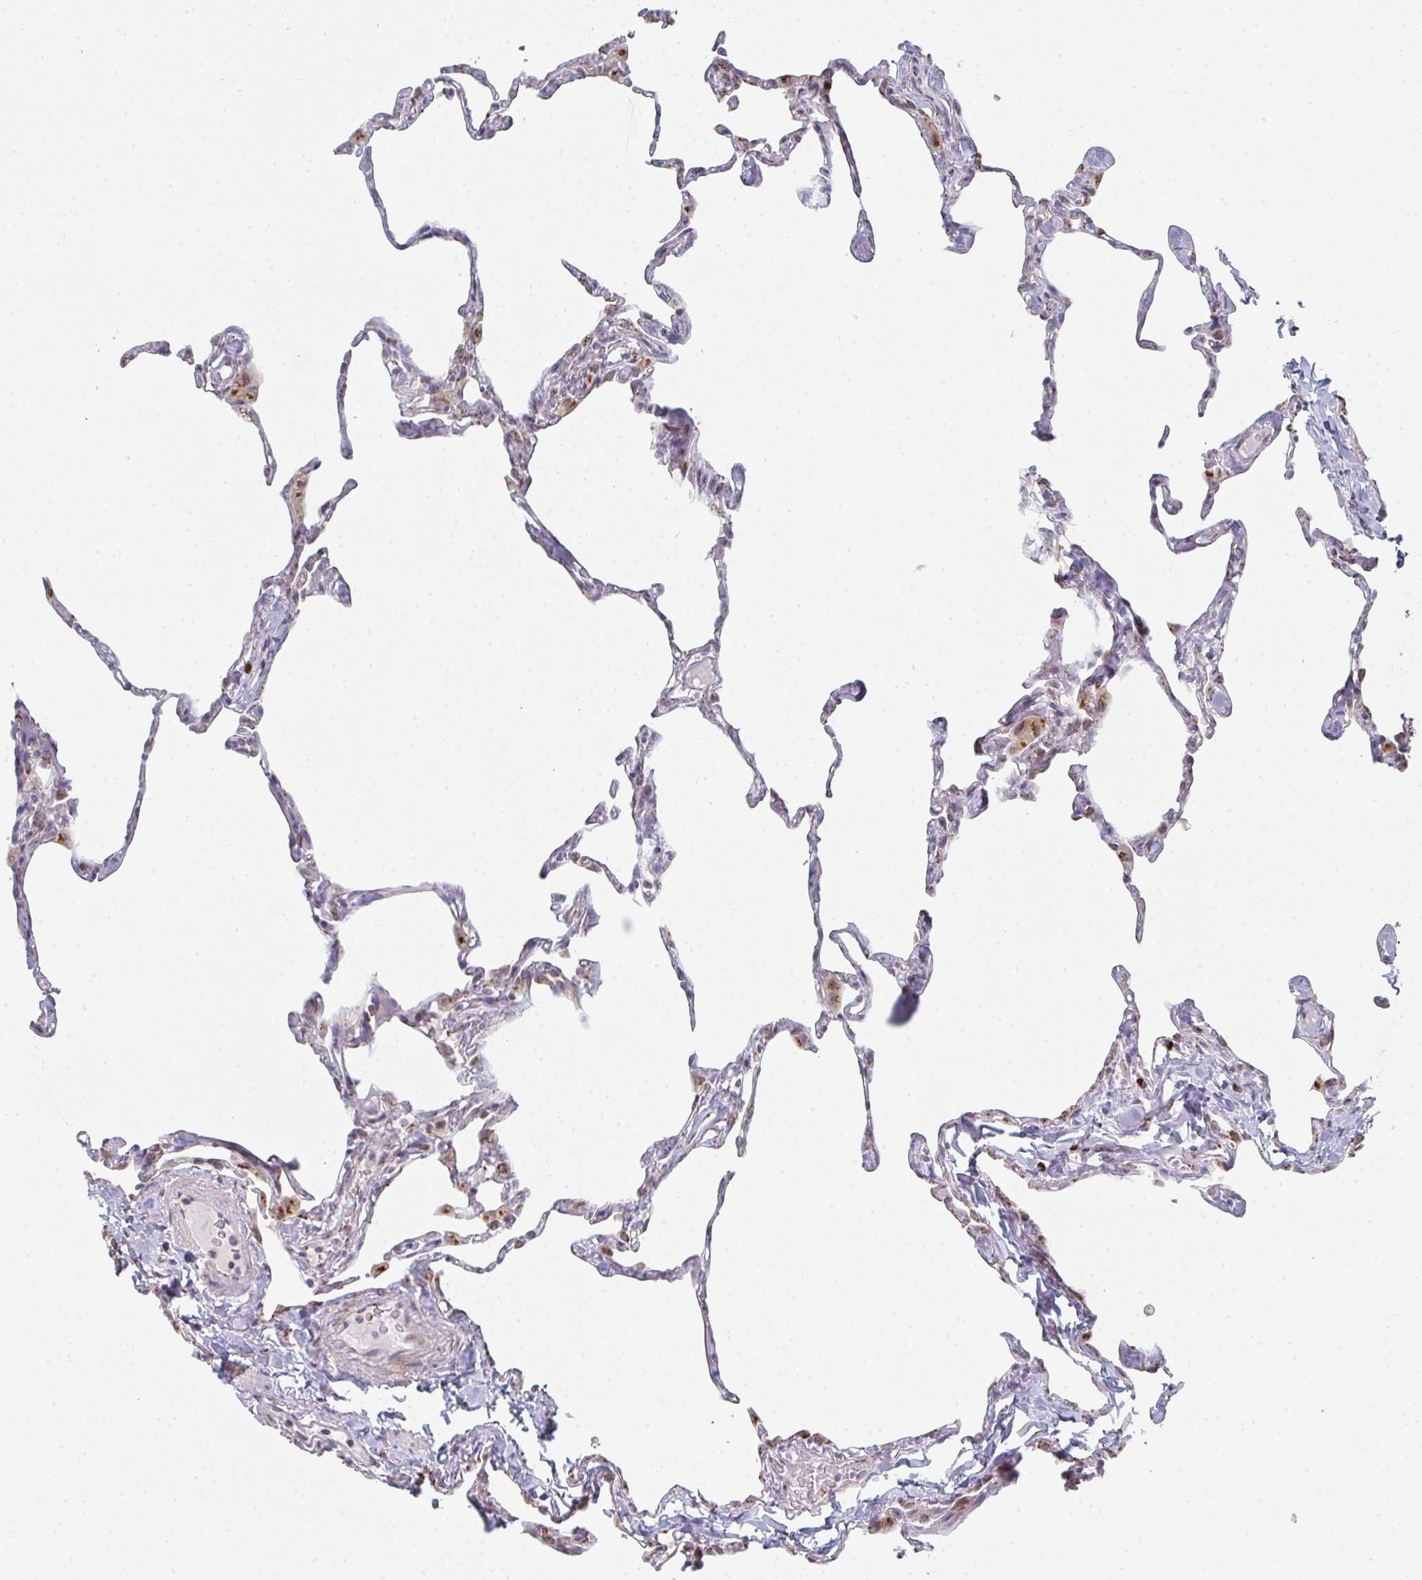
{"staining": {"intensity": "moderate", "quantity": "25%-75%", "location": "cytoplasmic/membranous"}, "tissue": "lung", "cell_type": "Alveolar cells", "image_type": "normal", "snomed": [{"axis": "morphology", "description": "Normal tissue, NOS"}, {"axis": "topography", "description": "Lung"}], "caption": "Protein expression analysis of benign human lung reveals moderate cytoplasmic/membranous staining in about 25%-75% of alveolar cells.", "gene": "ZNF526", "patient": {"sex": "male", "age": 65}}